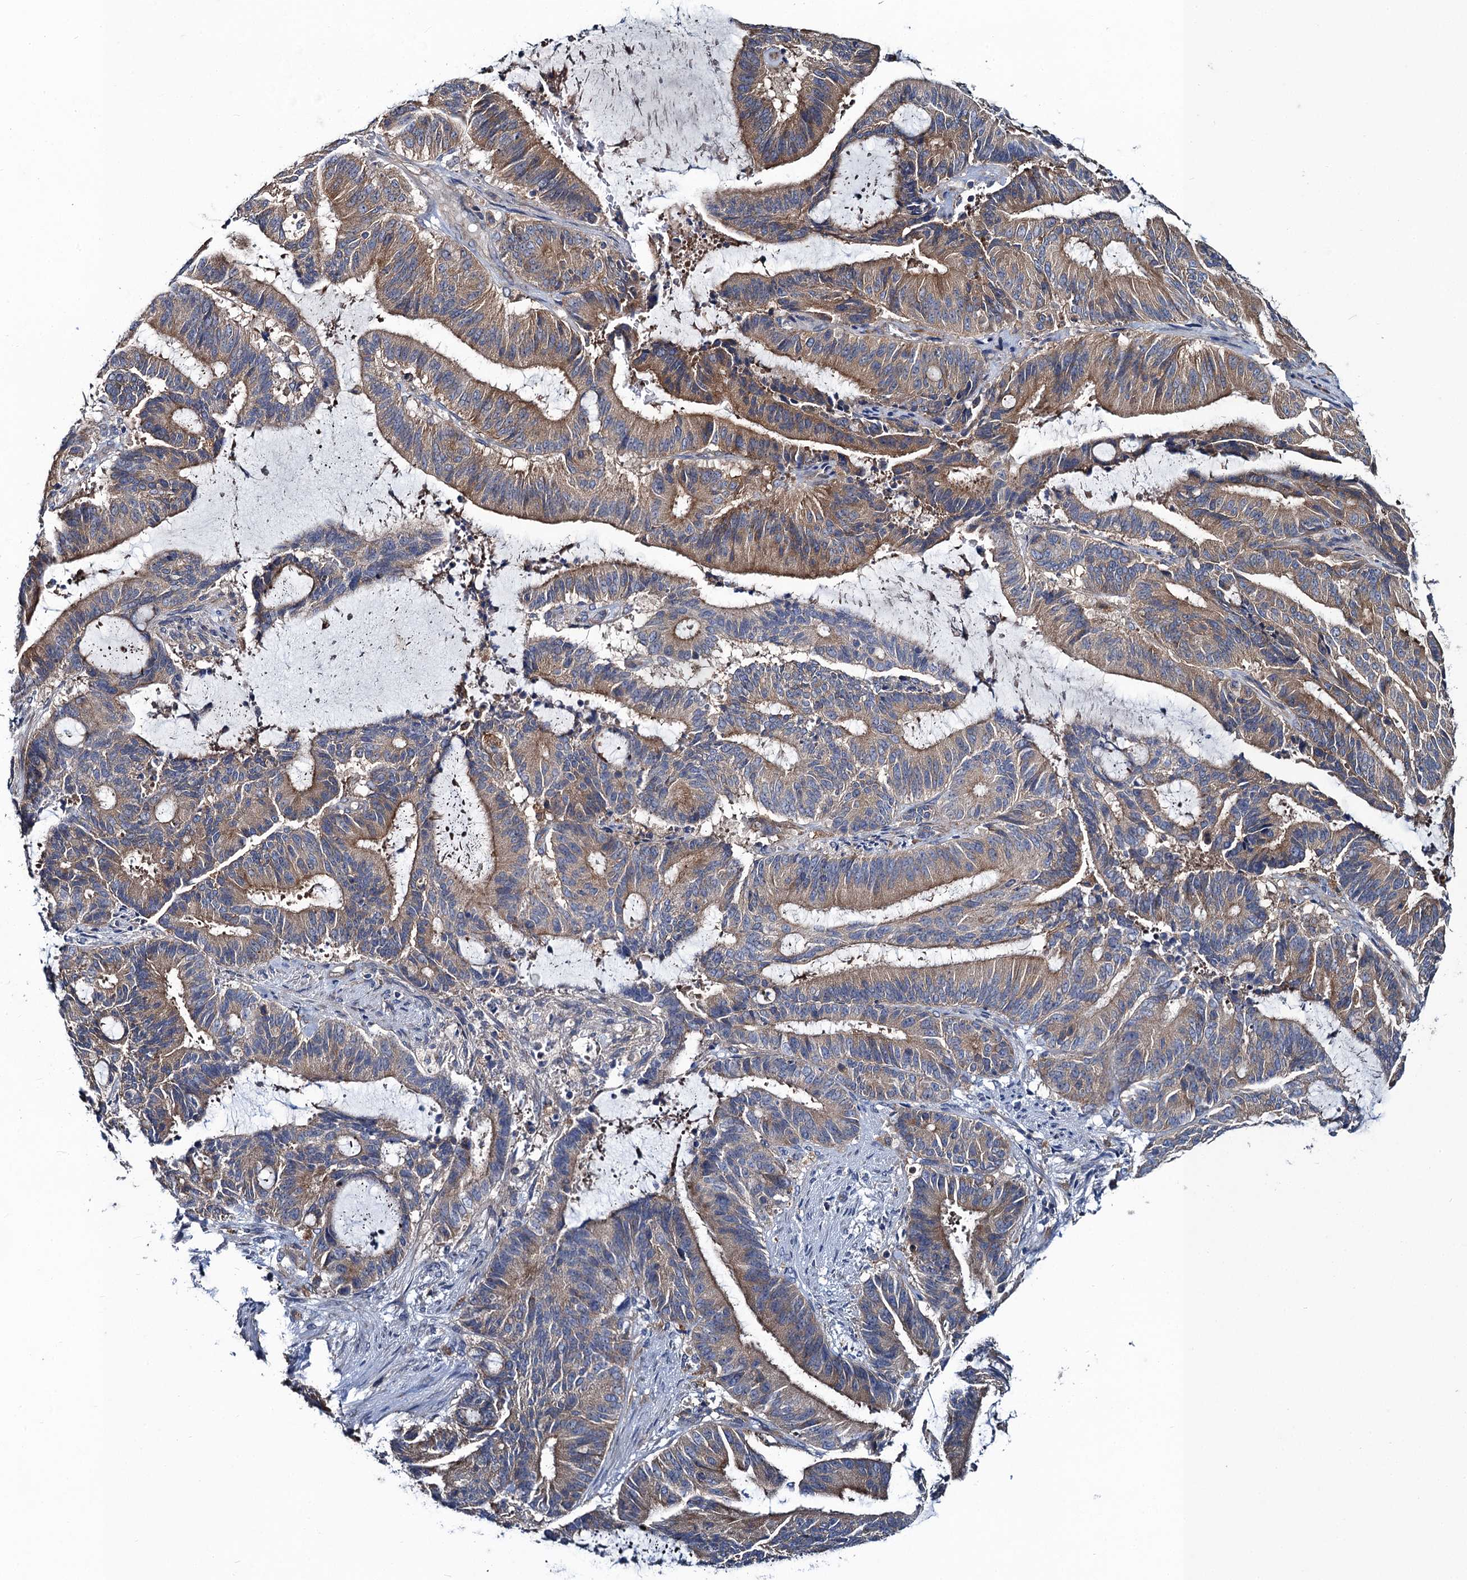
{"staining": {"intensity": "moderate", "quantity": ">75%", "location": "cytoplasmic/membranous"}, "tissue": "liver cancer", "cell_type": "Tumor cells", "image_type": "cancer", "snomed": [{"axis": "morphology", "description": "Normal tissue, NOS"}, {"axis": "morphology", "description": "Cholangiocarcinoma"}, {"axis": "topography", "description": "Liver"}, {"axis": "topography", "description": "Peripheral nerve tissue"}], "caption": "Immunohistochemistry photomicrograph of human cholangiocarcinoma (liver) stained for a protein (brown), which shows medium levels of moderate cytoplasmic/membranous positivity in about >75% of tumor cells.", "gene": "SNAP29", "patient": {"sex": "female", "age": 73}}